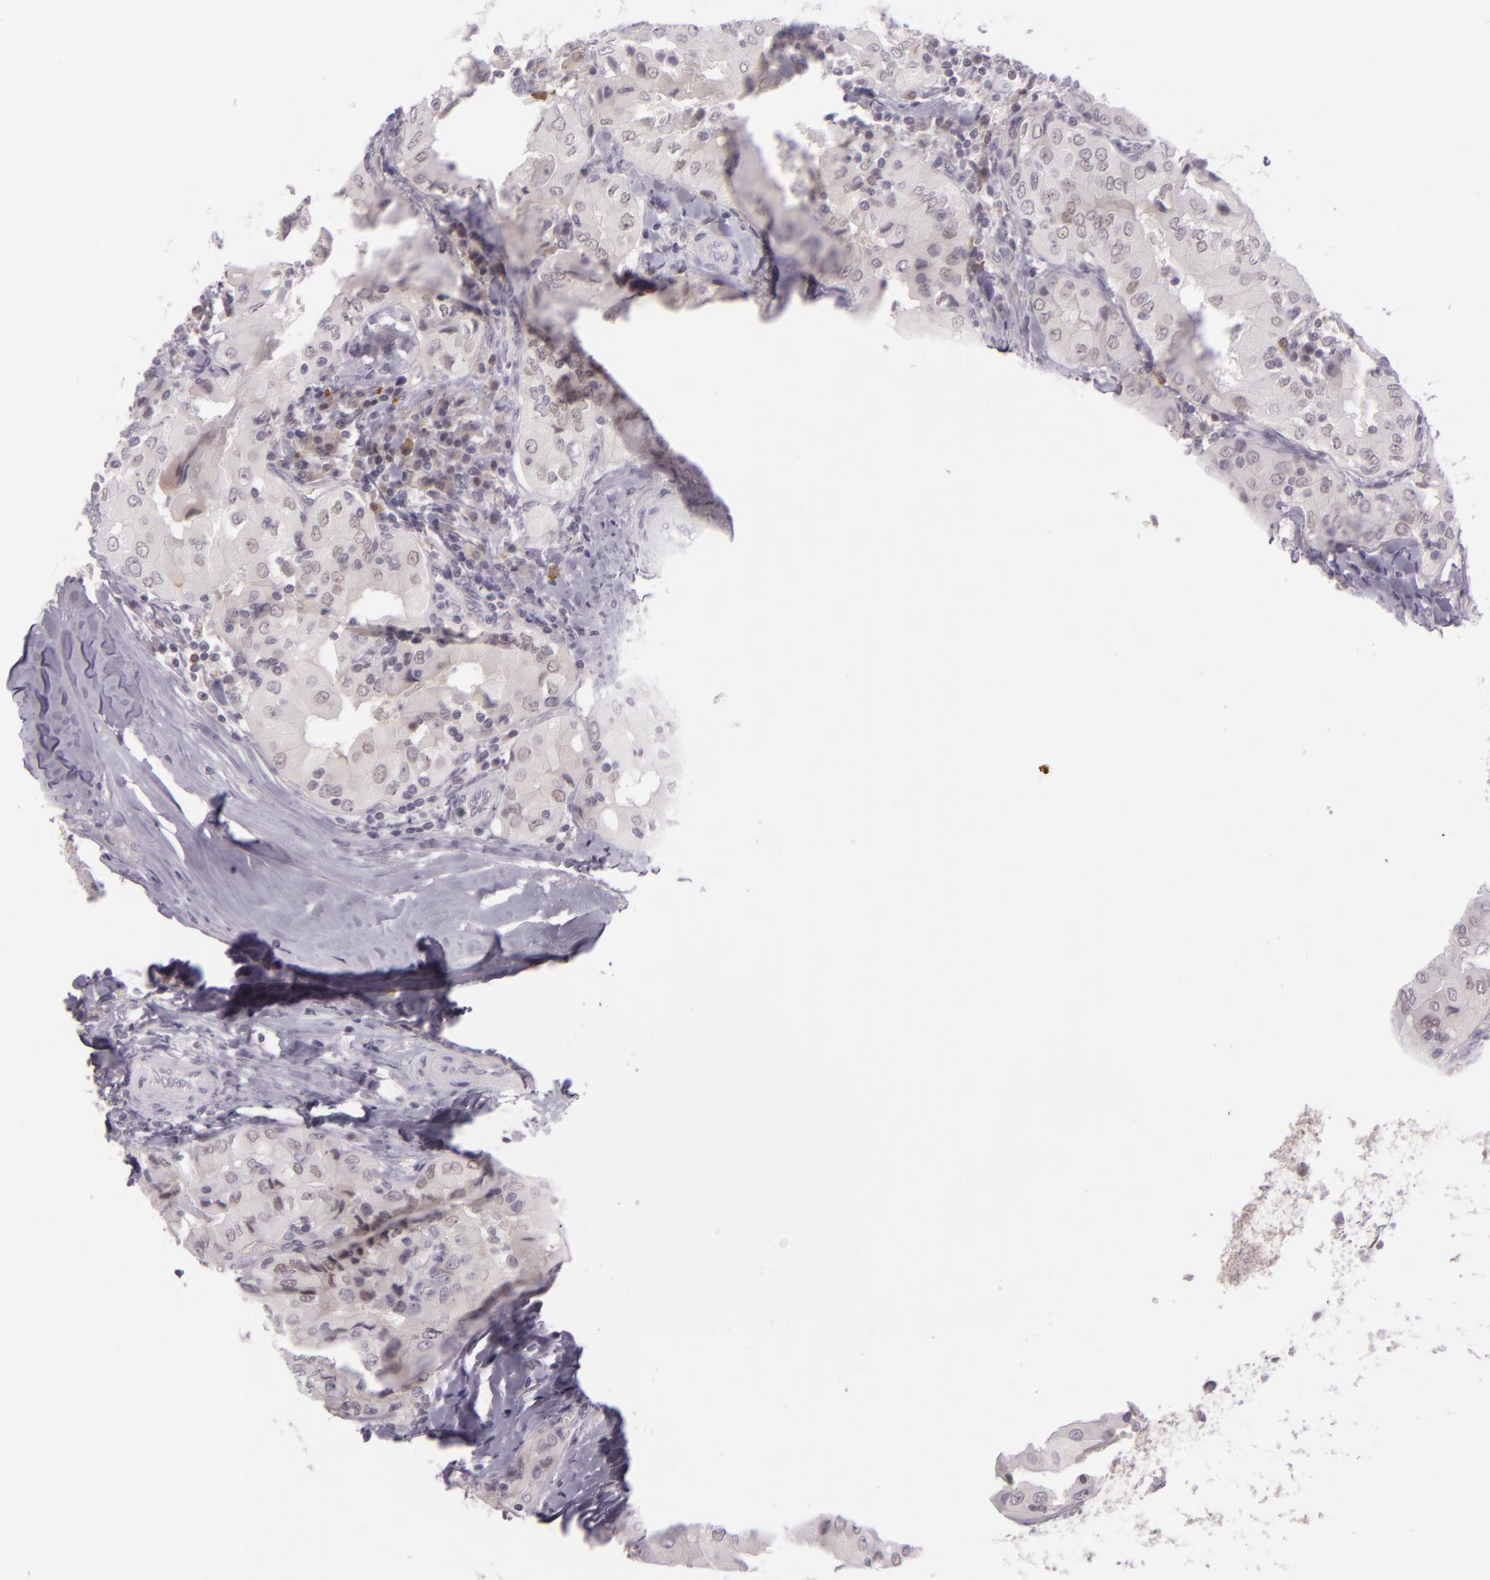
{"staining": {"intensity": "weak", "quantity": "<25%", "location": "nuclear"}, "tissue": "thyroid cancer", "cell_type": "Tumor cells", "image_type": "cancer", "snomed": [{"axis": "morphology", "description": "Papillary adenocarcinoma, NOS"}, {"axis": "topography", "description": "Thyroid gland"}], "caption": "Tumor cells show no significant positivity in thyroid papillary adenocarcinoma.", "gene": "CHEK2", "patient": {"sex": "female", "age": 71}}